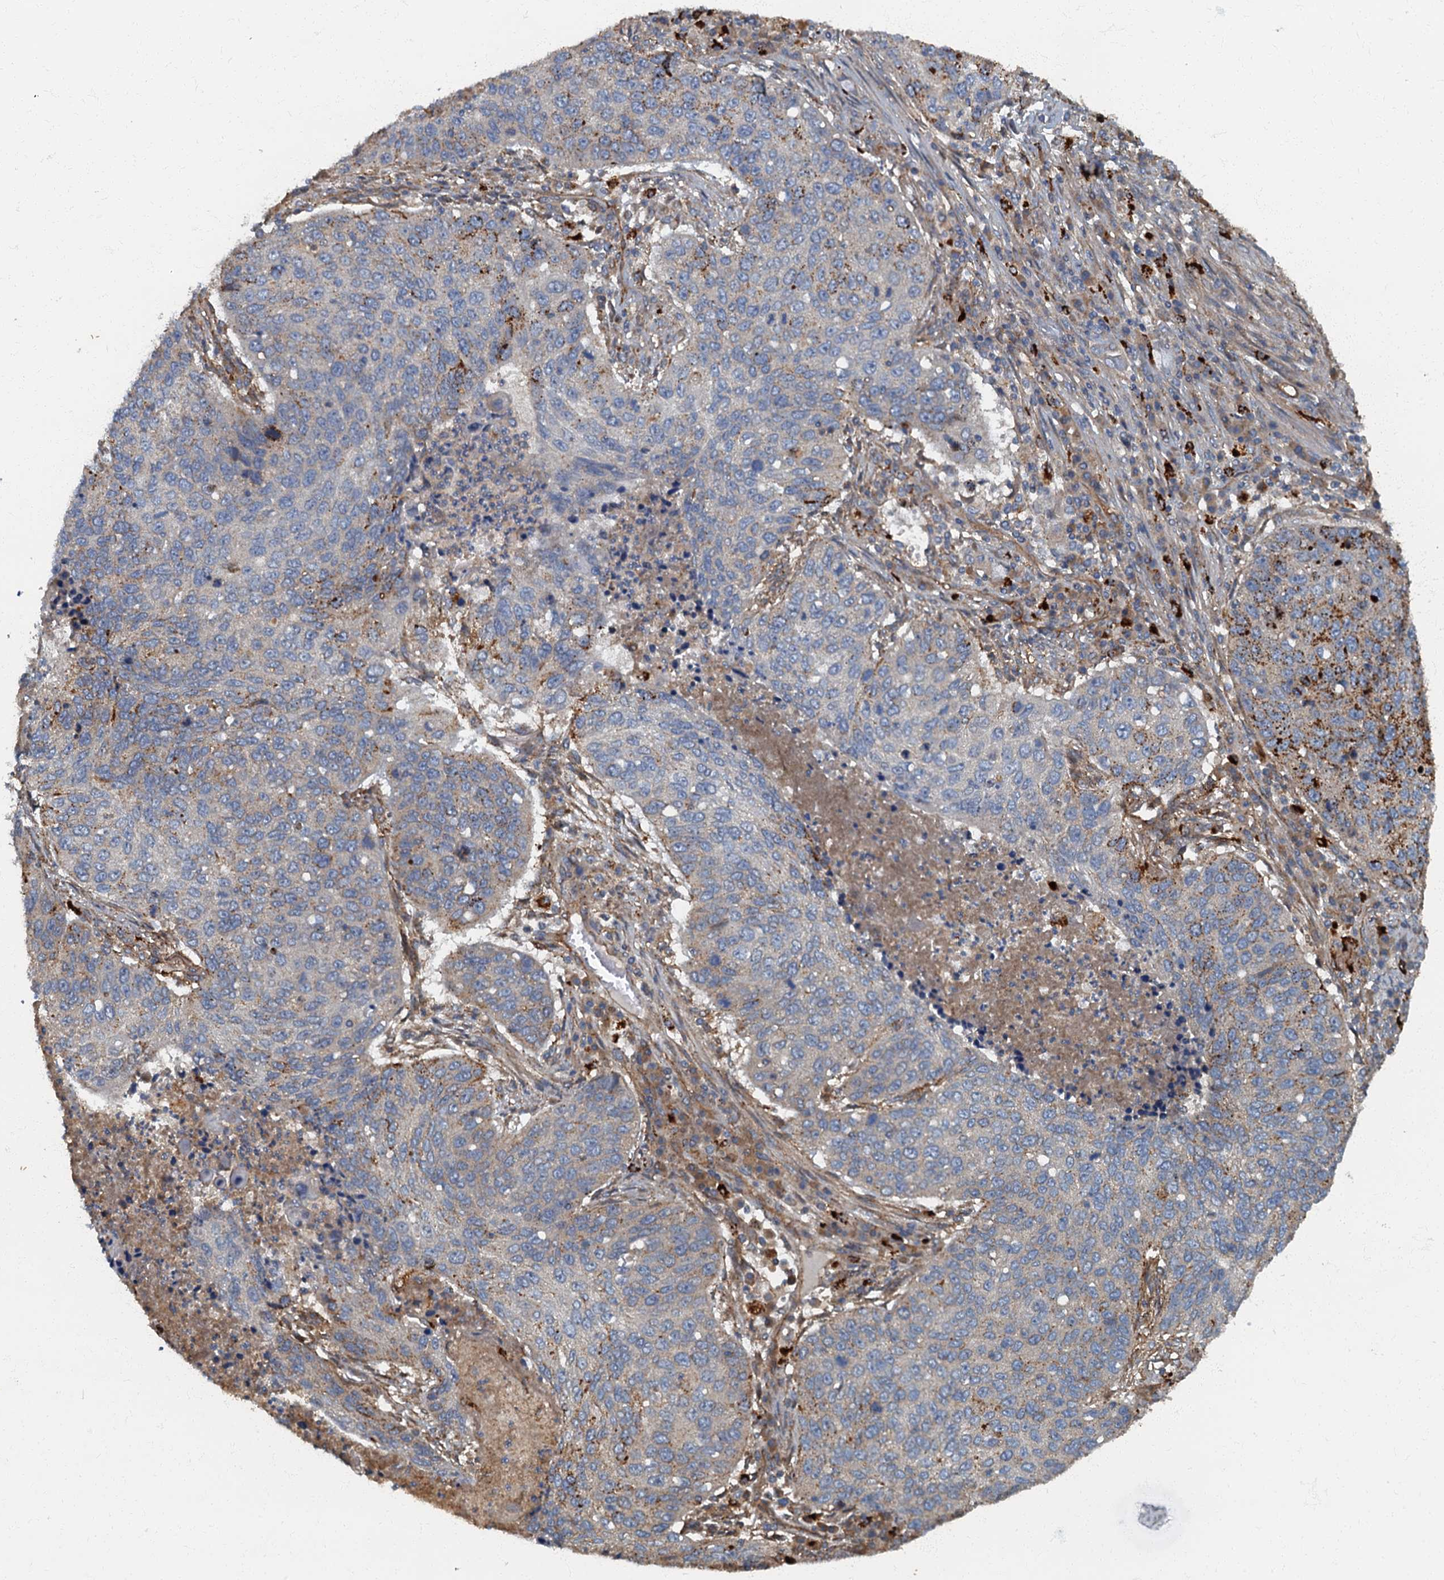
{"staining": {"intensity": "moderate", "quantity": "<25%", "location": "cytoplasmic/membranous"}, "tissue": "lung cancer", "cell_type": "Tumor cells", "image_type": "cancer", "snomed": [{"axis": "morphology", "description": "Squamous cell carcinoma, NOS"}, {"axis": "topography", "description": "Lung"}], "caption": "A low amount of moderate cytoplasmic/membranous staining is identified in about <25% of tumor cells in lung squamous cell carcinoma tissue.", "gene": "ARL11", "patient": {"sex": "female", "age": 63}}